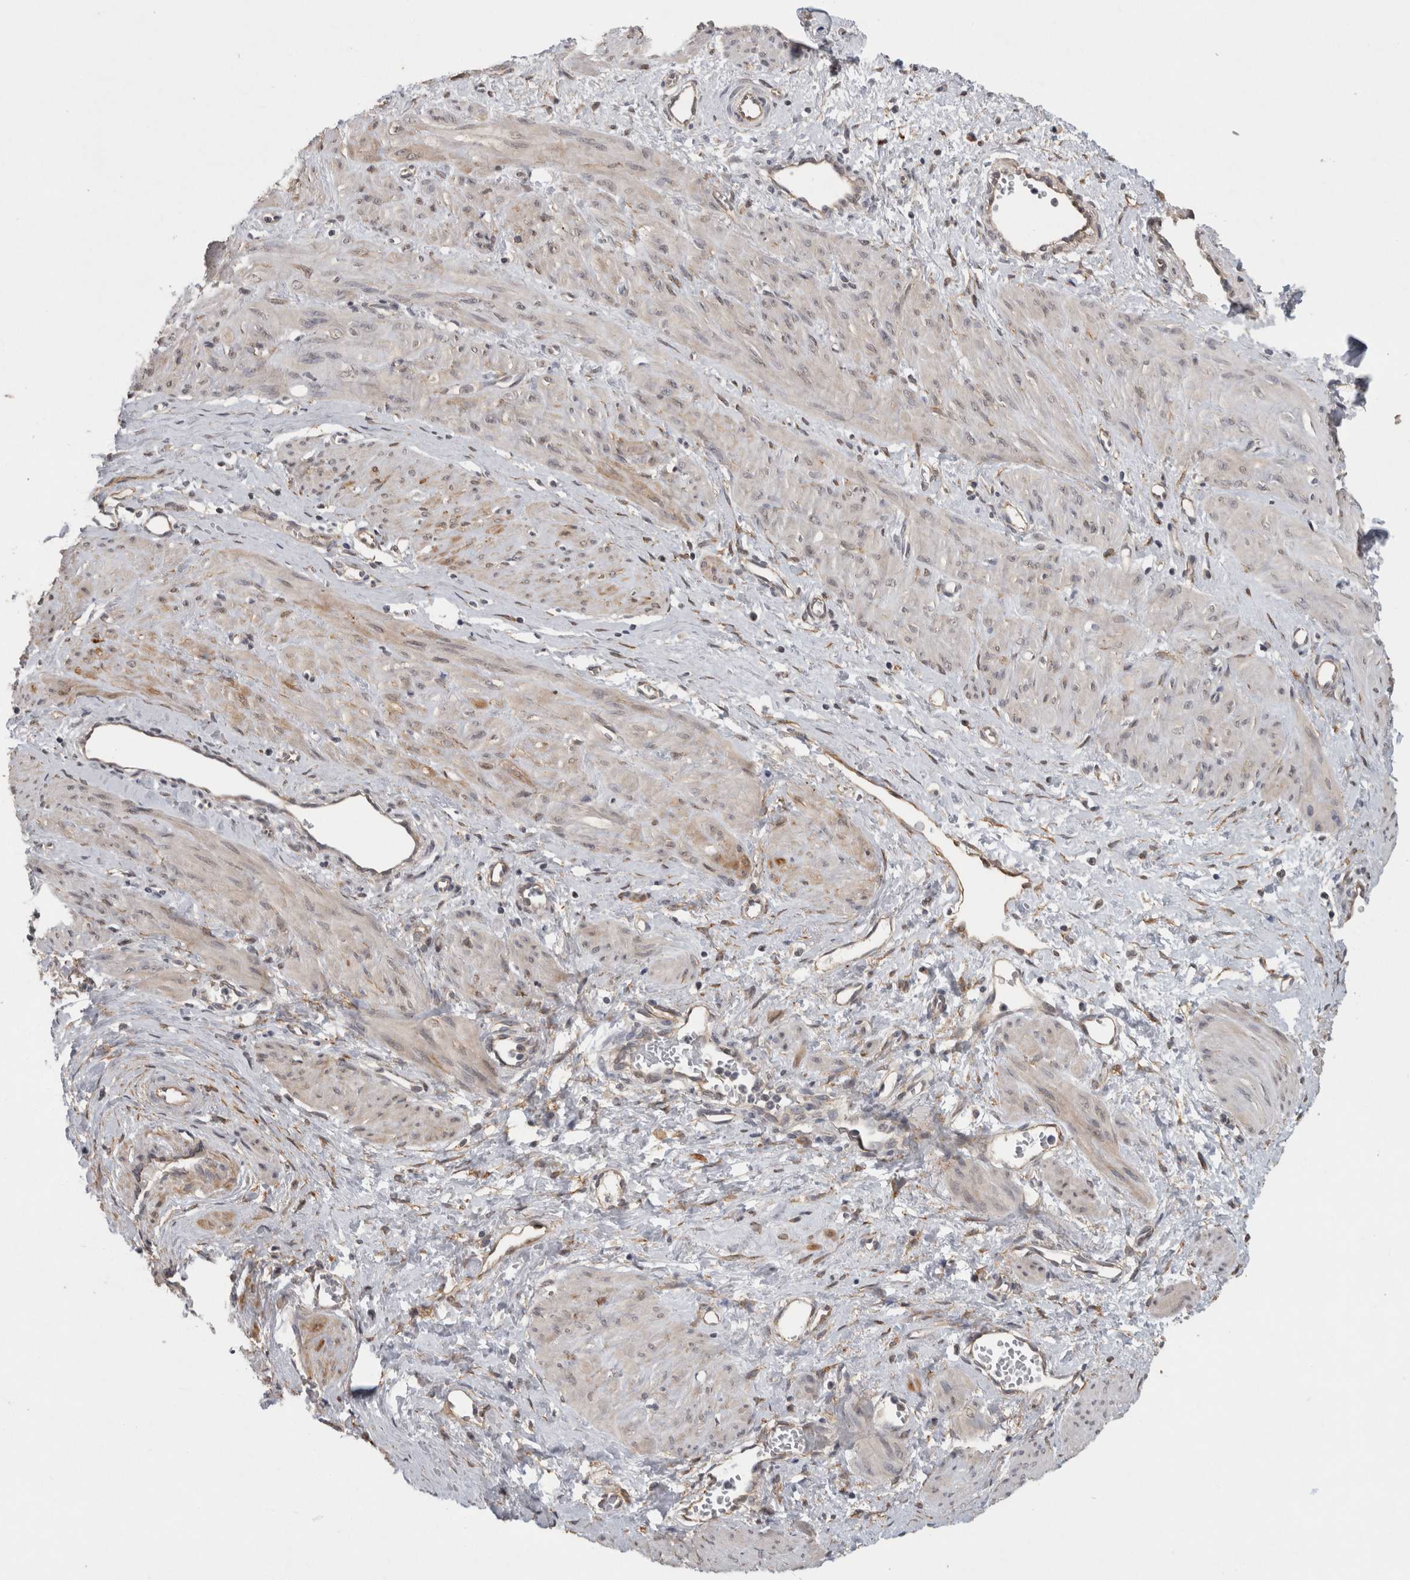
{"staining": {"intensity": "weak", "quantity": "<25%", "location": "cytoplasmic/membranous"}, "tissue": "smooth muscle", "cell_type": "Smooth muscle cells", "image_type": "normal", "snomed": [{"axis": "morphology", "description": "Normal tissue, NOS"}, {"axis": "topography", "description": "Endometrium"}], "caption": "An image of human smooth muscle is negative for staining in smooth muscle cells. Nuclei are stained in blue.", "gene": "RHPN1", "patient": {"sex": "female", "age": 33}}